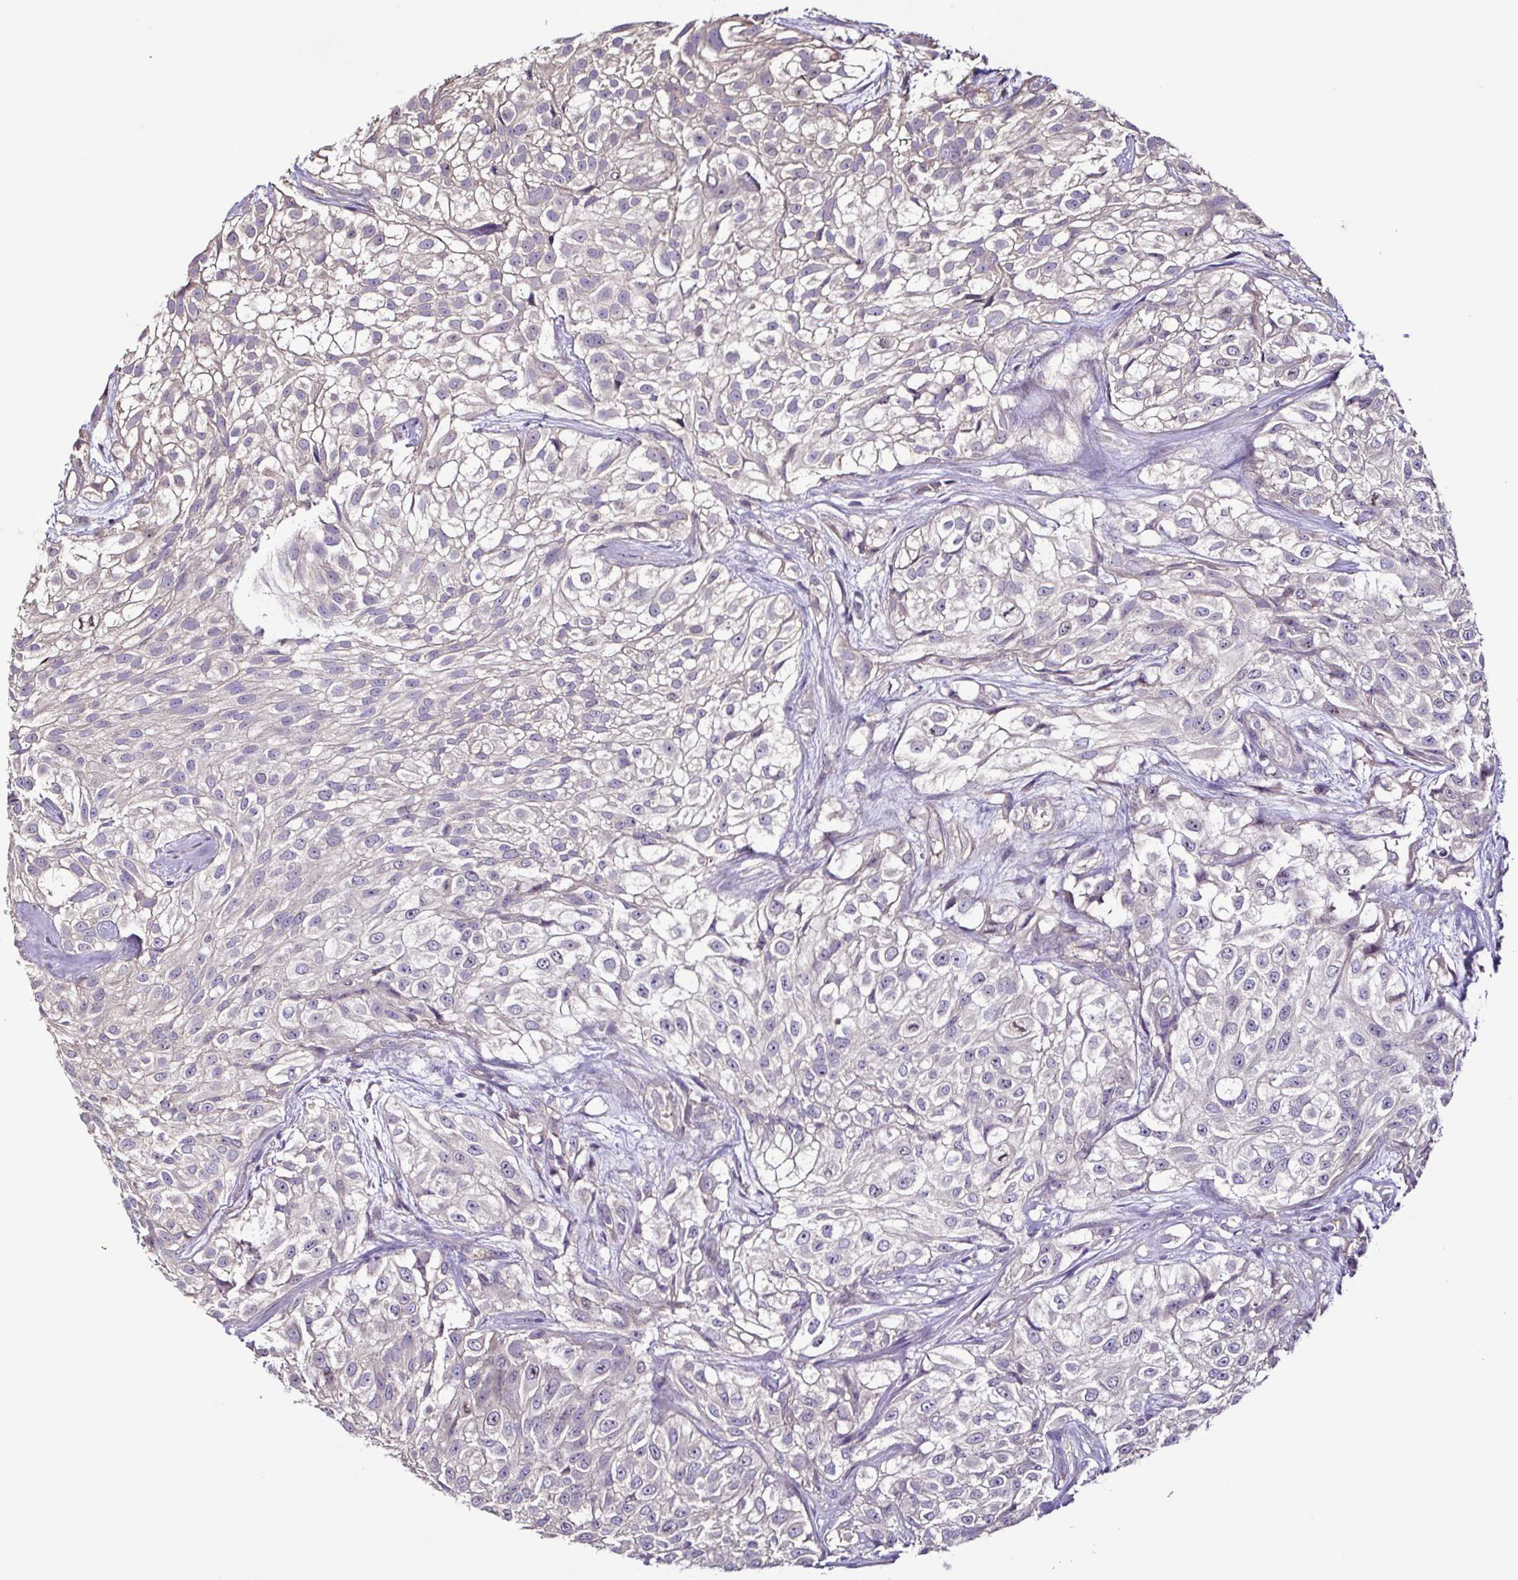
{"staining": {"intensity": "negative", "quantity": "none", "location": "none"}, "tissue": "urothelial cancer", "cell_type": "Tumor cells", "image_type": "cancer", "snomed": [{"axis": "morphology", "description": "Urothelial carcinoma, High grade"}, {"axis": "topography", "description": "Urinary bladder"}], "caption": "A histopathology image of human high-grade urothelial carcinoma is negative for staining in tumor cells. (Stains: DAB immunohistochemistry with hematoxylin counter stain, Microscopy: brightfield microscopy at high magnification).", "gene": "LMOD2", "patient": {"sex": "male", "age": 56}}